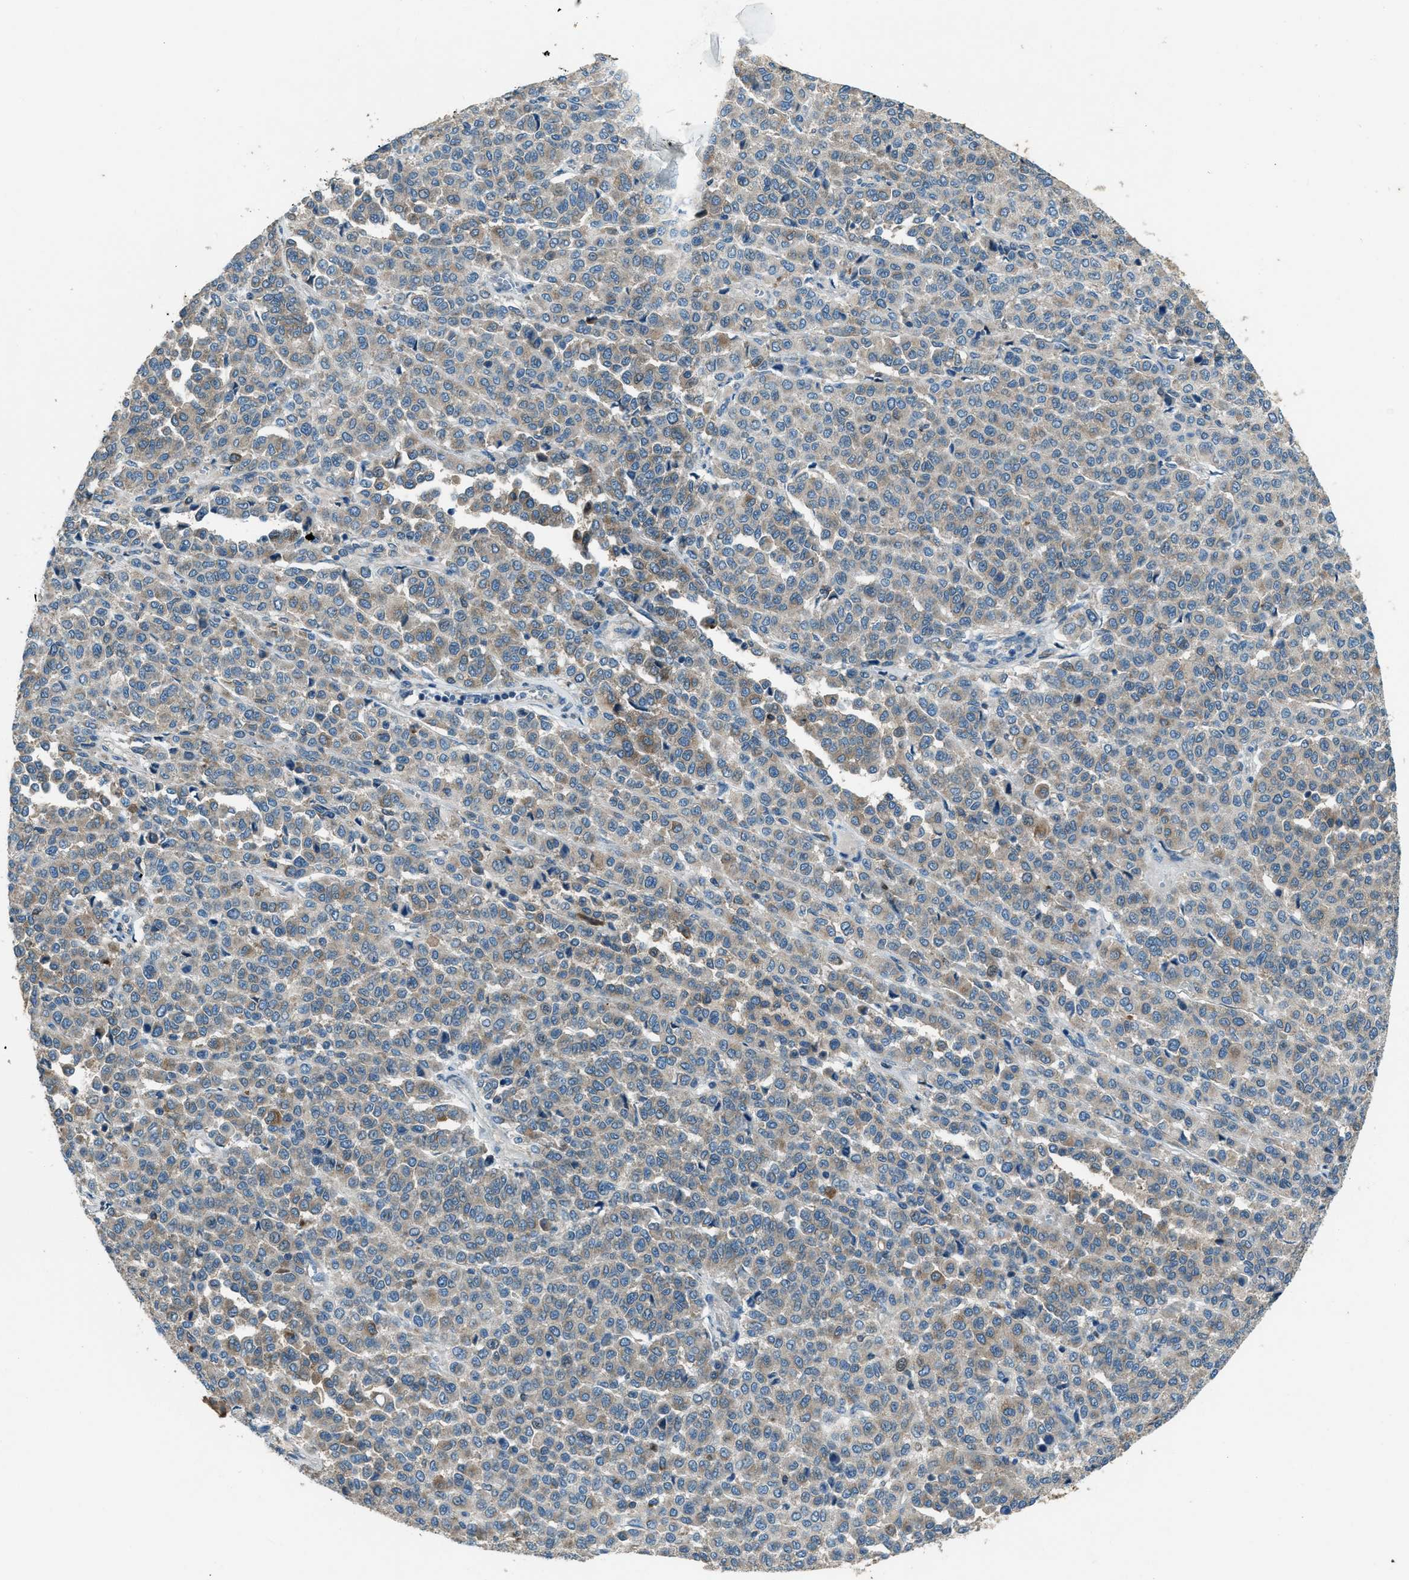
{"staining": {"intensity": "weak", "quantity": "25%-75%", "location": "cytoplasmic/membranous"}, "tissue": "melanoma", "cell_type": "Tumor cells", "image_type": "cancer", "snomed": [{"axis": "morphology", "description": "Malignant melanoma, Metastatic site"}, {"axis": "topography", "description": "Pancreas"}], "caption": "Protein staining reveals weak cytoplasmic/membranous expression in approximately 25%-75% of tumor cells in melanoma.", "gene": "SVIL", "patient": {"sex": "female", "age": 30}}